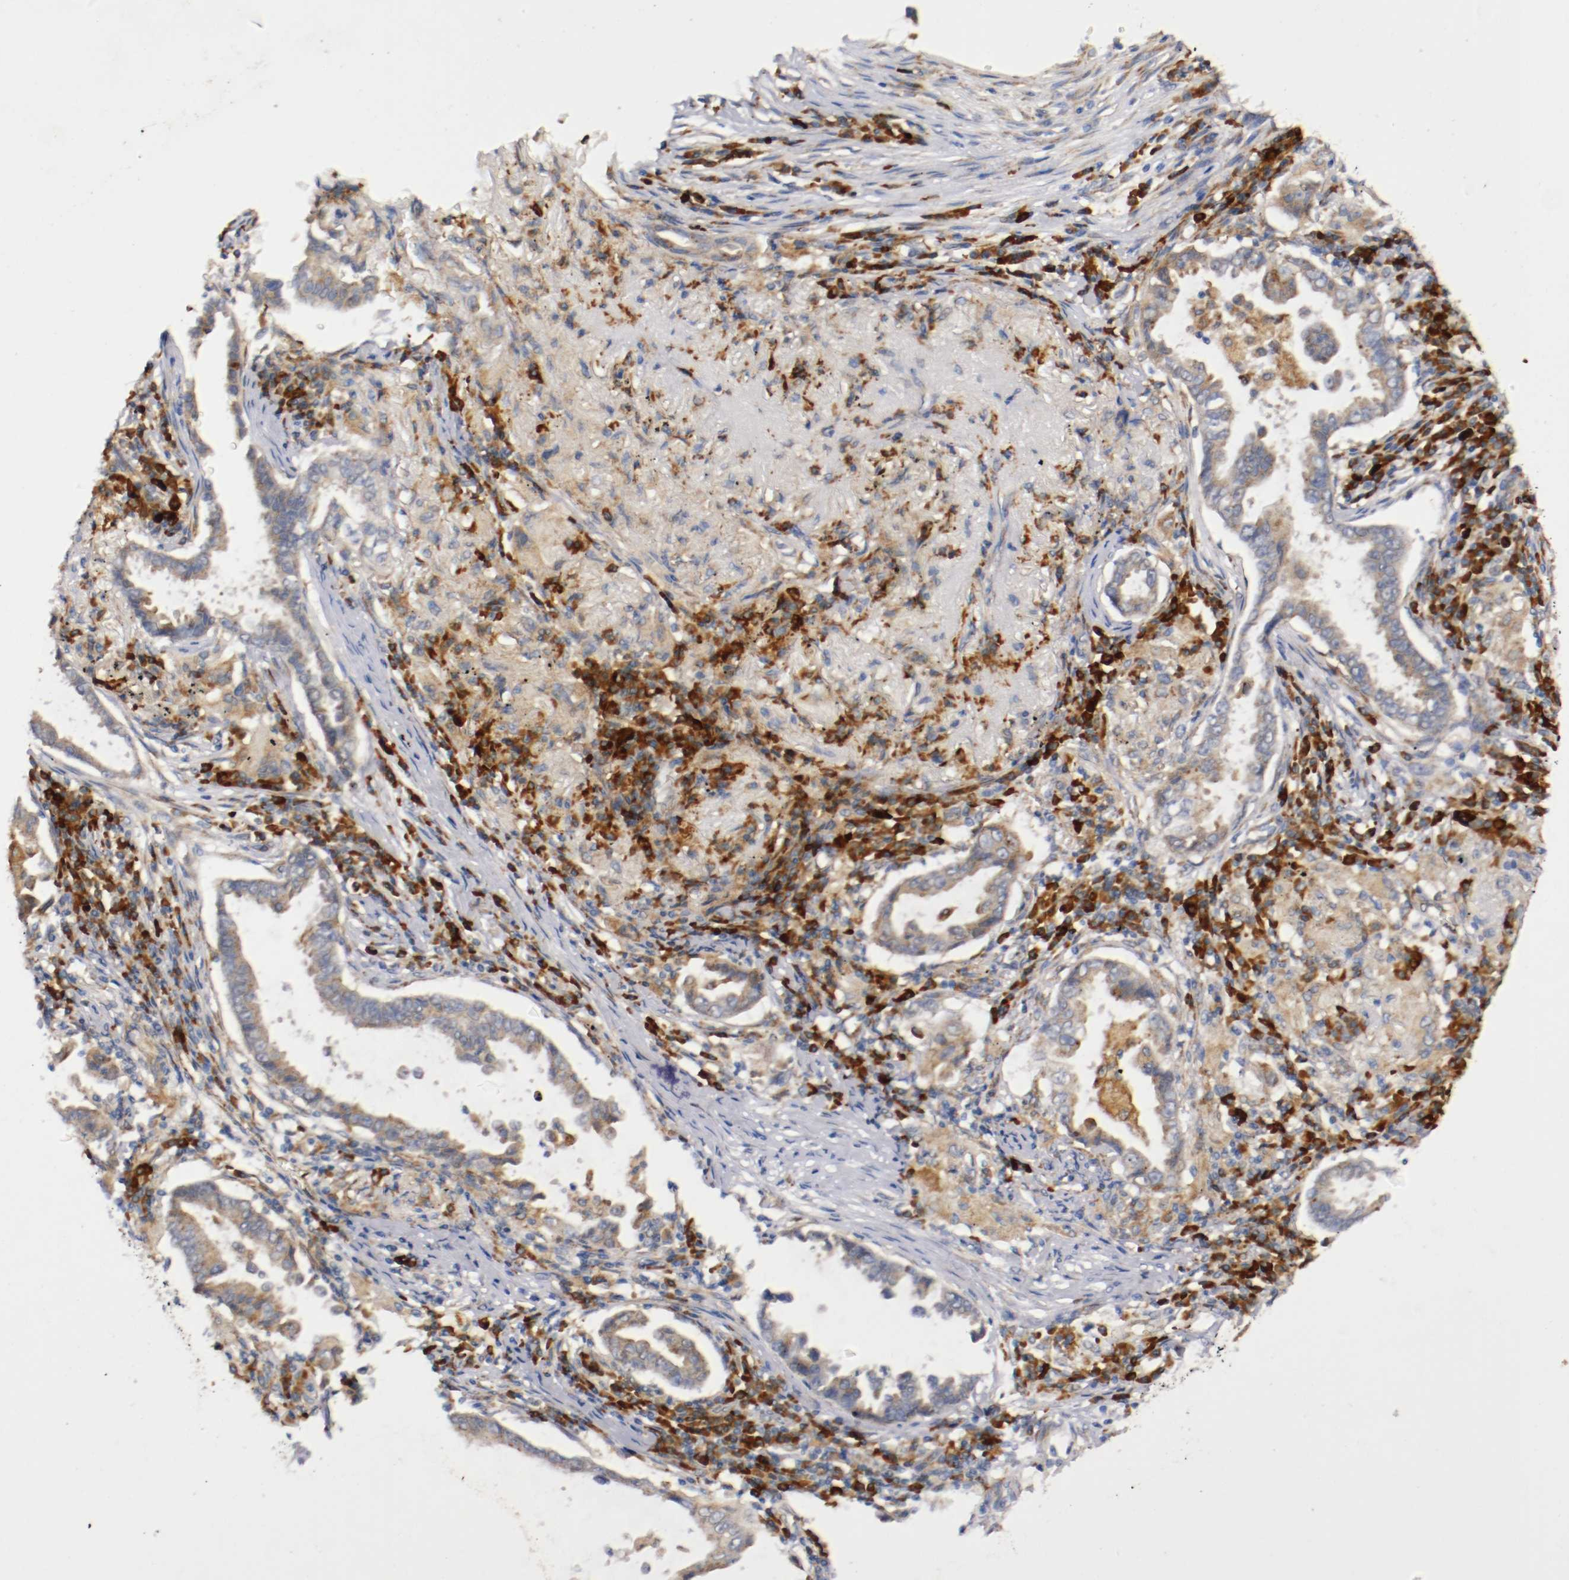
{"staining": {"intensity": "moderate", "quantity": ">75%", "location": "cytoplasmic/membranous"}, "tissue": "lung cancer", "cell_type": "Tumor cells", "image_type": "cancer", "snomed": [{"axis": "morphology", "description": "Normal tissue, NOS"}, {"axis": "morphology", "description": "Inflammation, NOS"}, {"axis": "morphology", "description": "Adenocarcinoma, NOS"}, {"axis": "topography", "description": "Lung"}], "caption": "Adenocarcinoma (lung) was stained to show a protein in brown. There is medium levels of moderate cytoplasmic/membranous positivity in about >75% of tumor cells.", "gene": "TRAF2", "patient": {"sex": "female", "age": 64}}